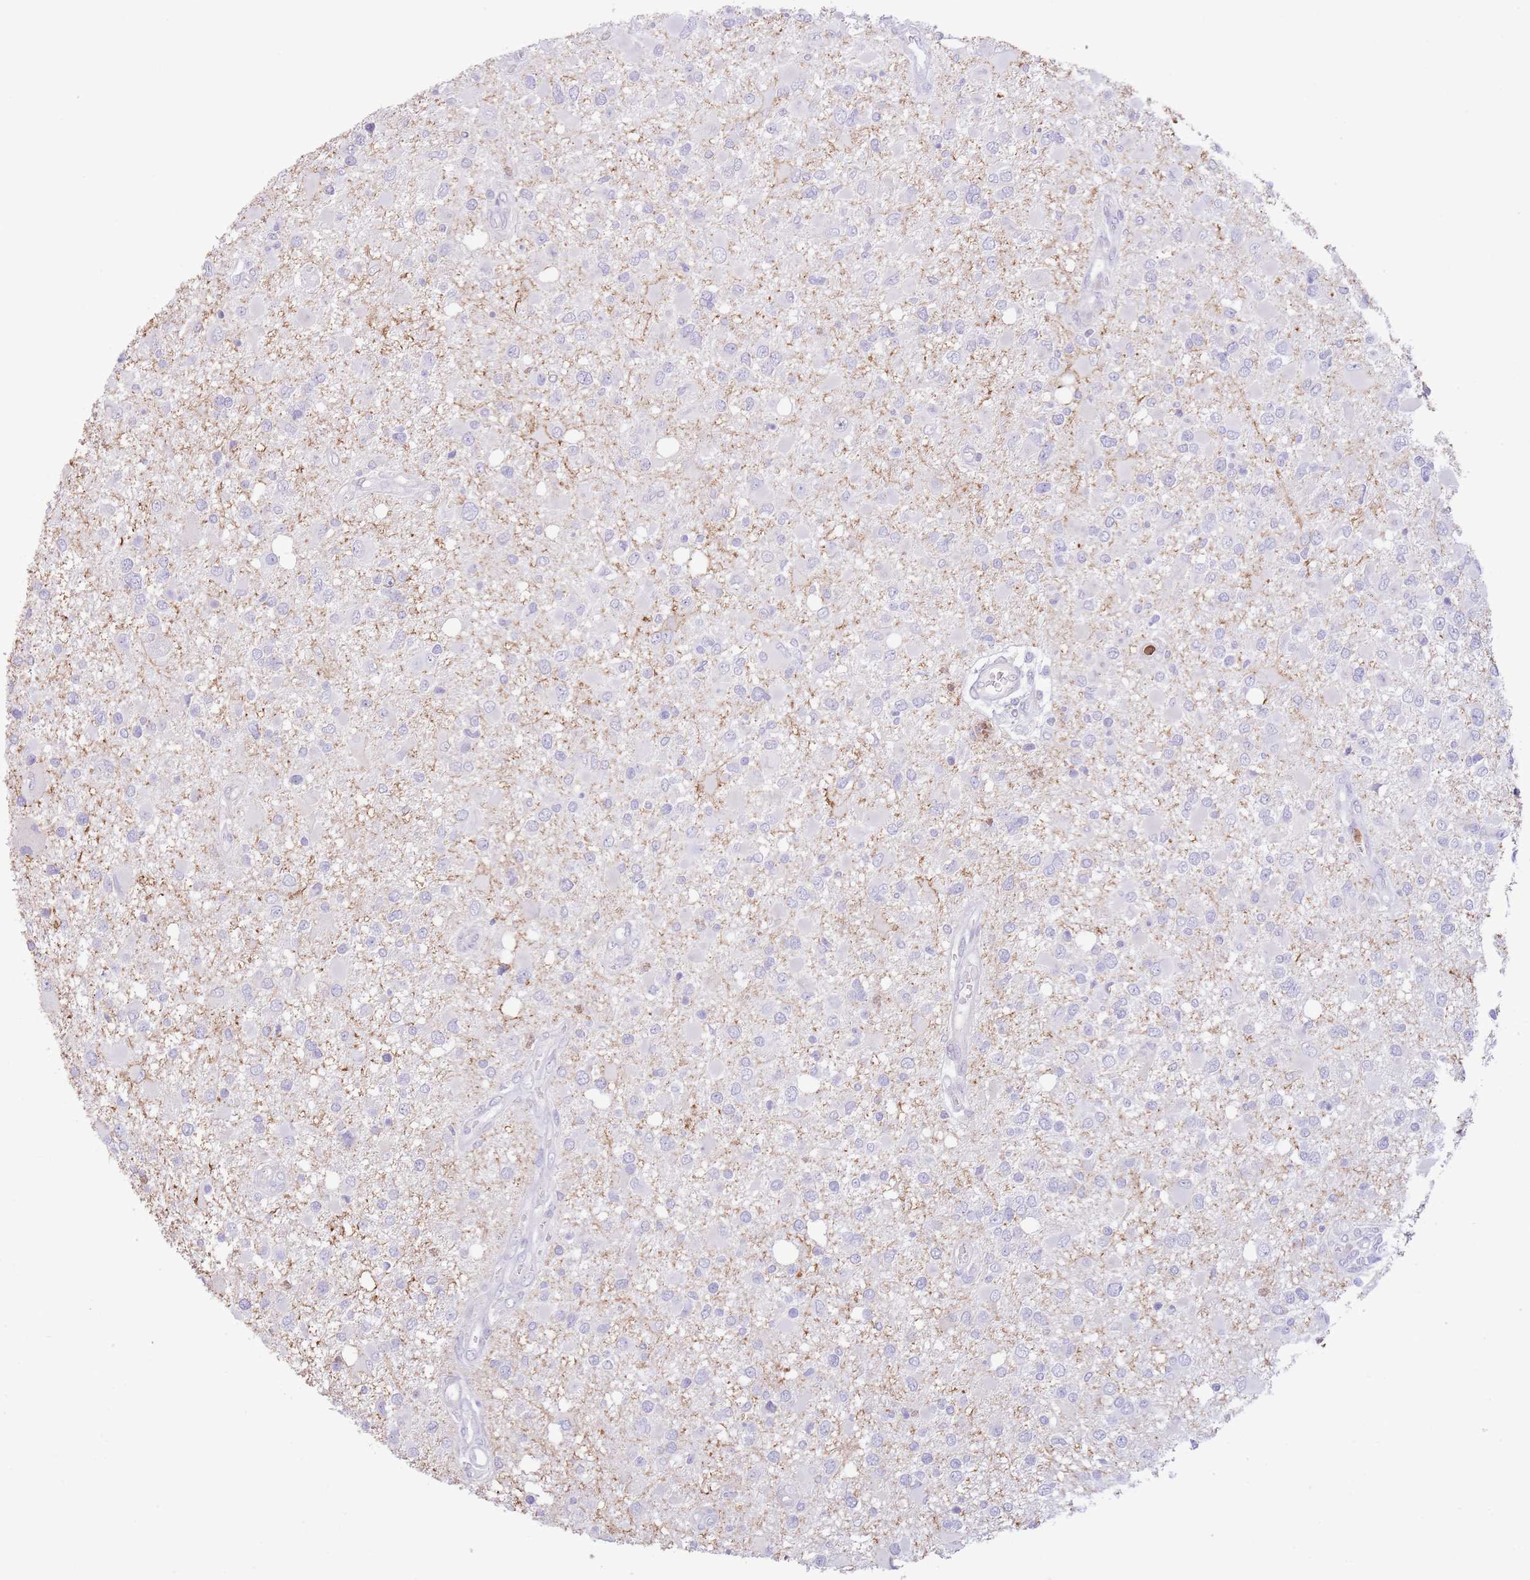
{"staining": {"intensity": "negative", "quantity": "none", "location": "none"}, "tissue": "glioma", "cell_type": "Tumor cells", "image_type": "cancer", "snomed": [{"axis": "morphology", "description": "Glioma, malignant, High grade"}, {"axis": "topography", "description": "Brain"}], "caption": "This image is of malignant high-grade glioma stained with immunohistochemistry to label a protein in brown with the nuclei are counter-stained blue. There is no positivity in tumor cells.", "gene": "LCLAT1", "patient": {"sex": "male", "age": 53}}